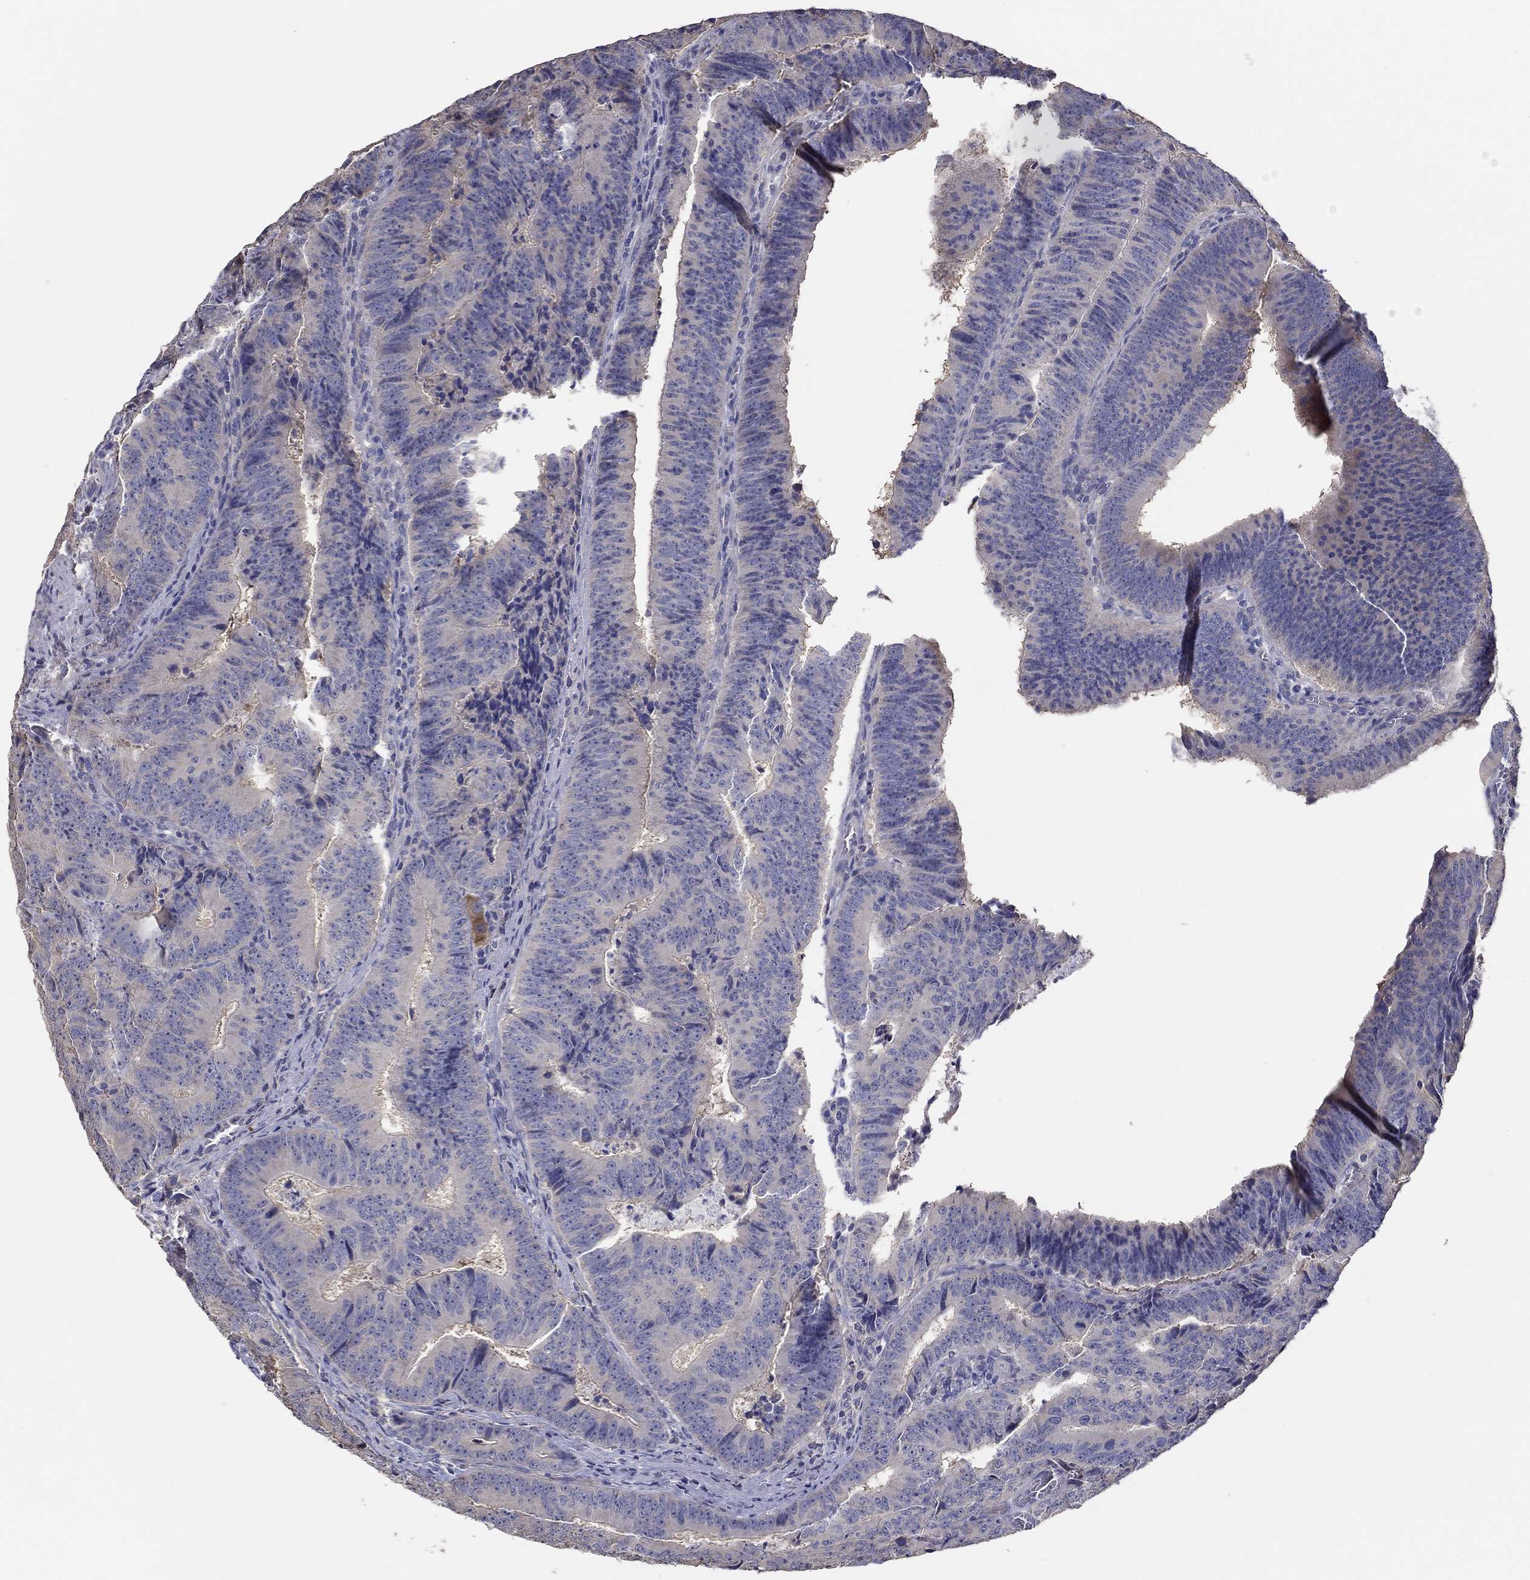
{"staining": {"intensity": "negative", "quantity": "none", "location": "none"}, "tissue": "colorectal cancer", "cell_type": "Tumor cells", "image_type": "cancer", "snomed": [{"axis": "morphology", "description": "Adenocarcinoma, NOS"}, {"axis": "topography", "description": "Colon"}], "caption": "A high-resolution micrograph shows immunohistochemistry staining of colorectal cancer (adenocarcinoma), which shows no significant staining in tumor cells. (DAB IHC, high magnification).", "gene": "DOCK3", "patient": {"sex": "female", "age": 82}}